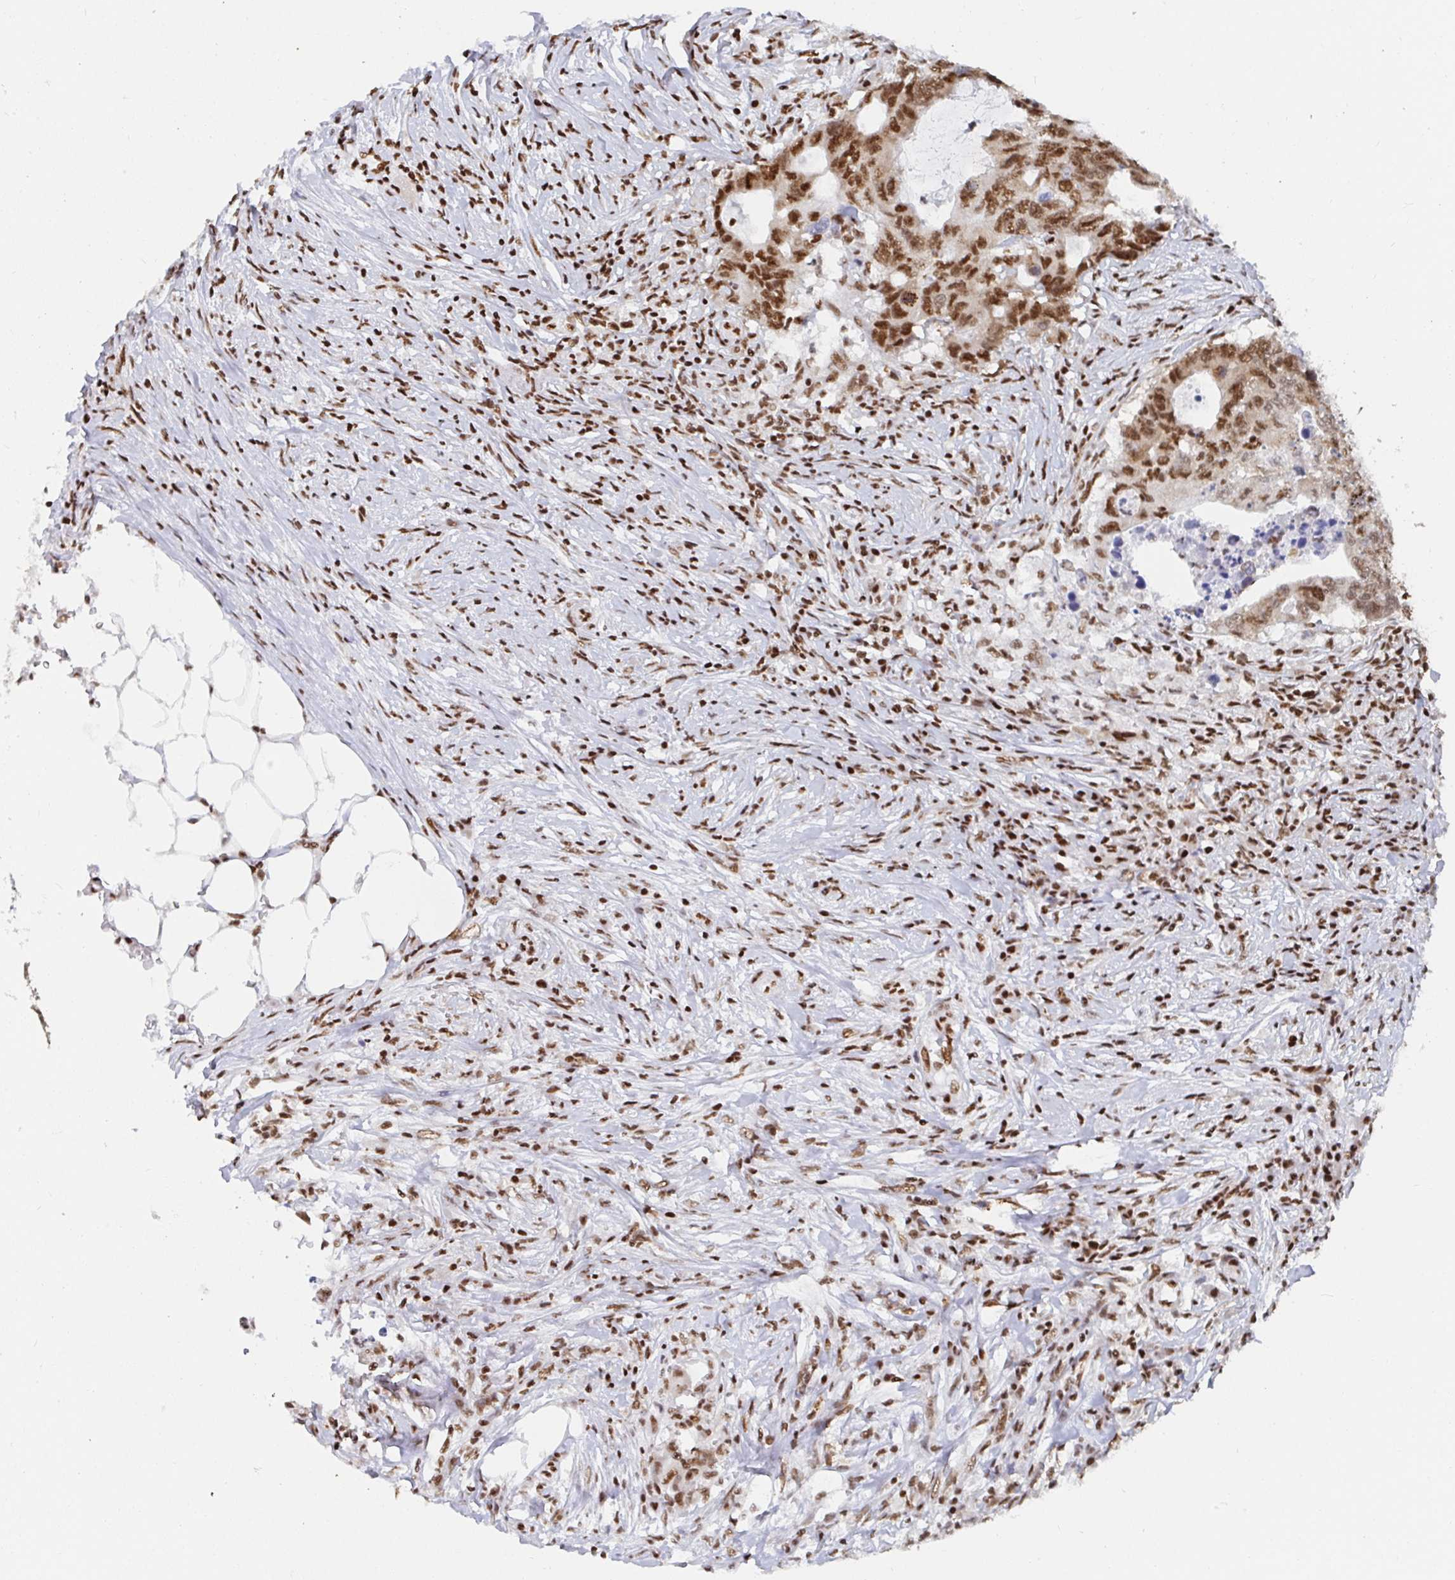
{"staining": {"intensity": "strong", "quantity": ">75%", "location": "nuclear"}, "tissue": "colorectal cancer", "cell_type": "Tumor cells", "image_type": "cancer", "snomed": [{"axis": "morphology", "description": "Adenocarcinoma, NOS"}, {"axis": "topography", "description": "Colon"}], "caption": "Colorectal cancer was stained to show a protein in brown. There is high levels of strong nuclear positivity in about >75% of tumor cells. (DAB (3,3'-diaminobenzidine) IHC, brown staining for protein, blue staining for nuclei).", "gene": "EWSR1", "patient": {"sex": "male", "age": 71}}